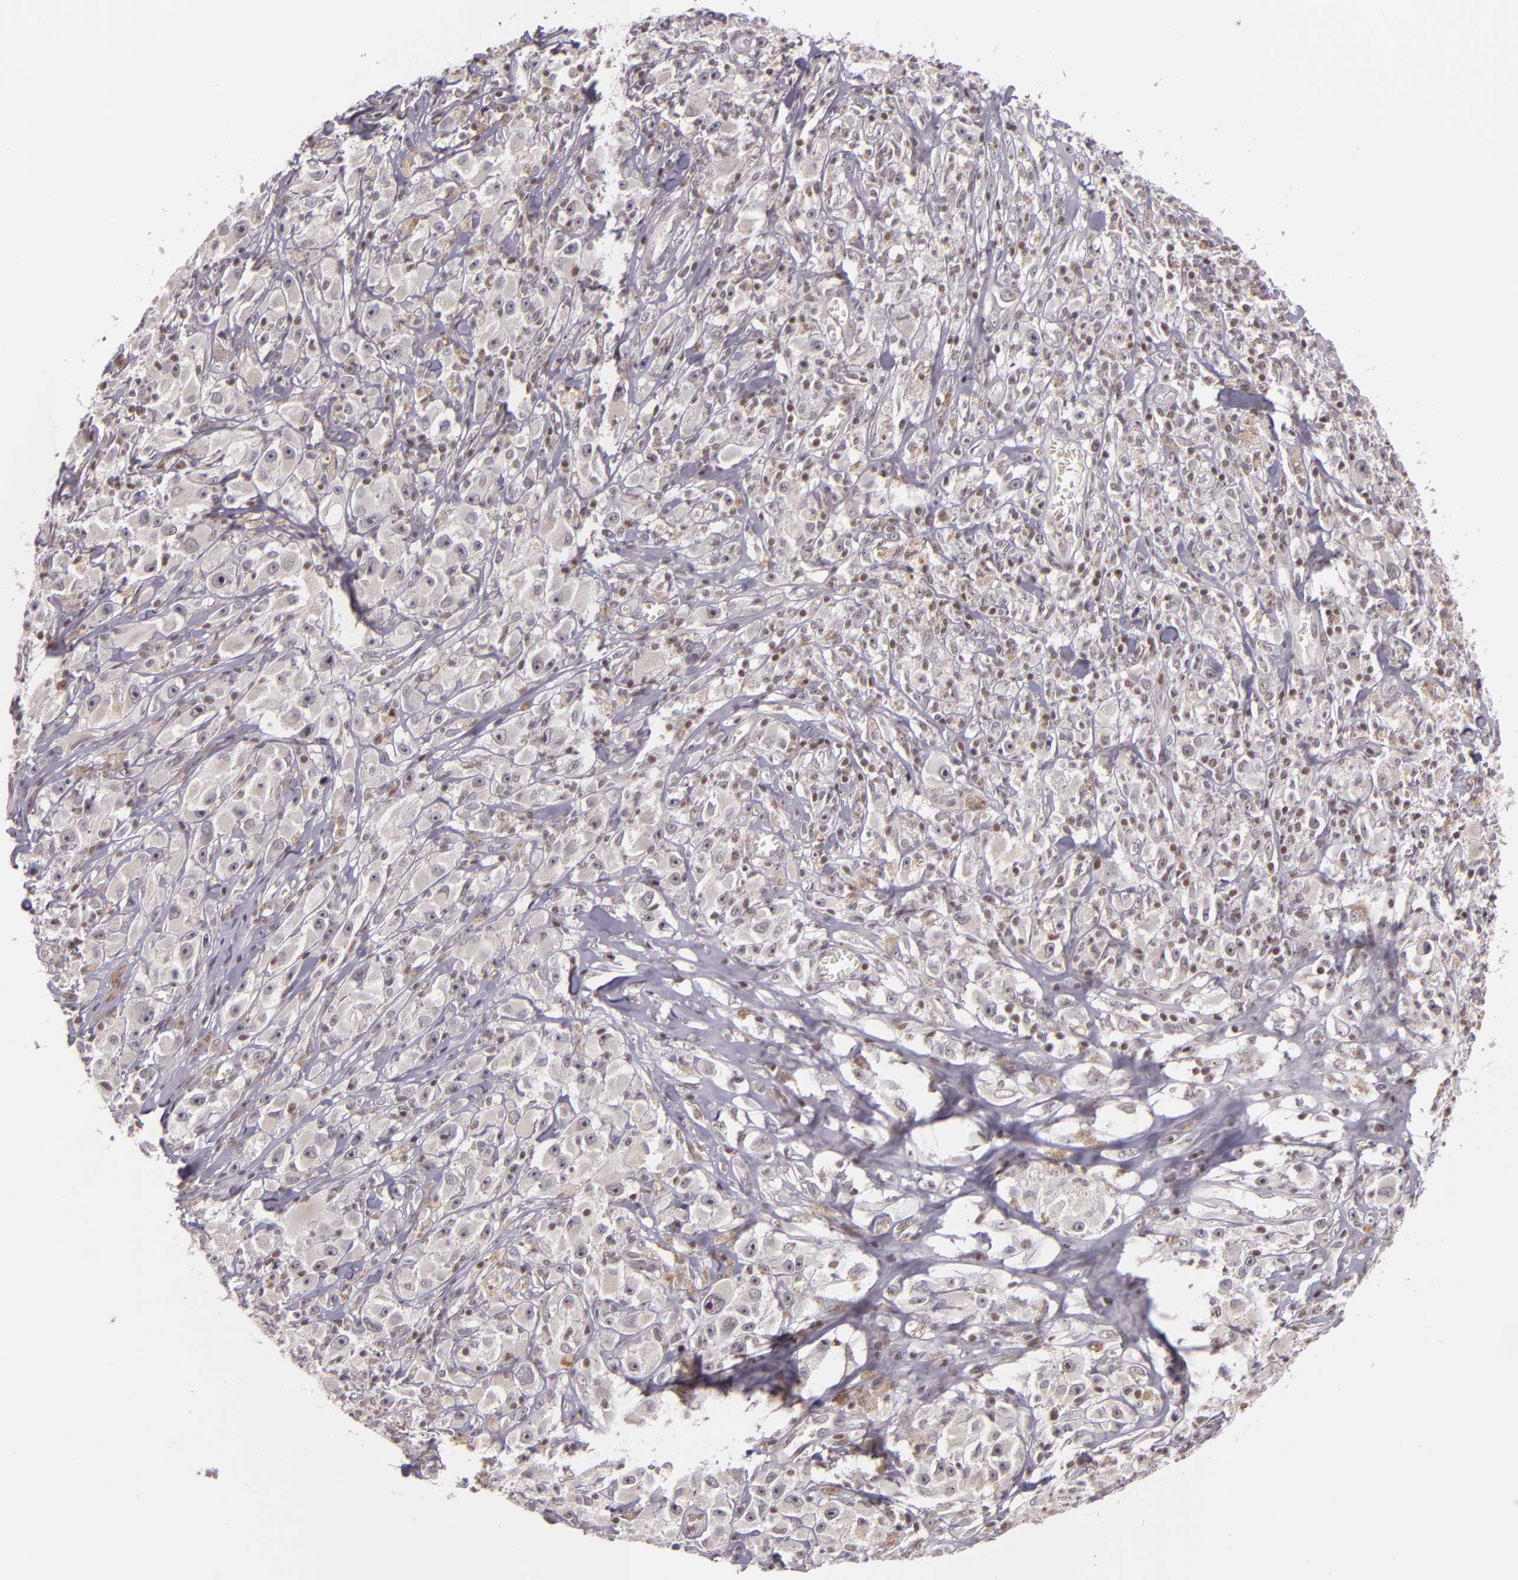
{"staining": {"intensity": "weak", "quantity": "<25%", "location": "cytoplasmic/membranous"}, "tissue": "melanoma", "cell_type": "Tumor cells", "image_type": "cancer", "snomed": [{"axis": "morphology", "description": "Malignant melanoma, NOS"}, {"axis": "topography", "description": "Skin"}], "caption": "Immunohistochemistry micrograph of human melanoma stained for a protein (brown), which reveals no expression in tumor cells. (IHC, brightfield microscopy, high magnification).", "gene": "ZFX", "patient": {"sex": "male", "age": 56}}